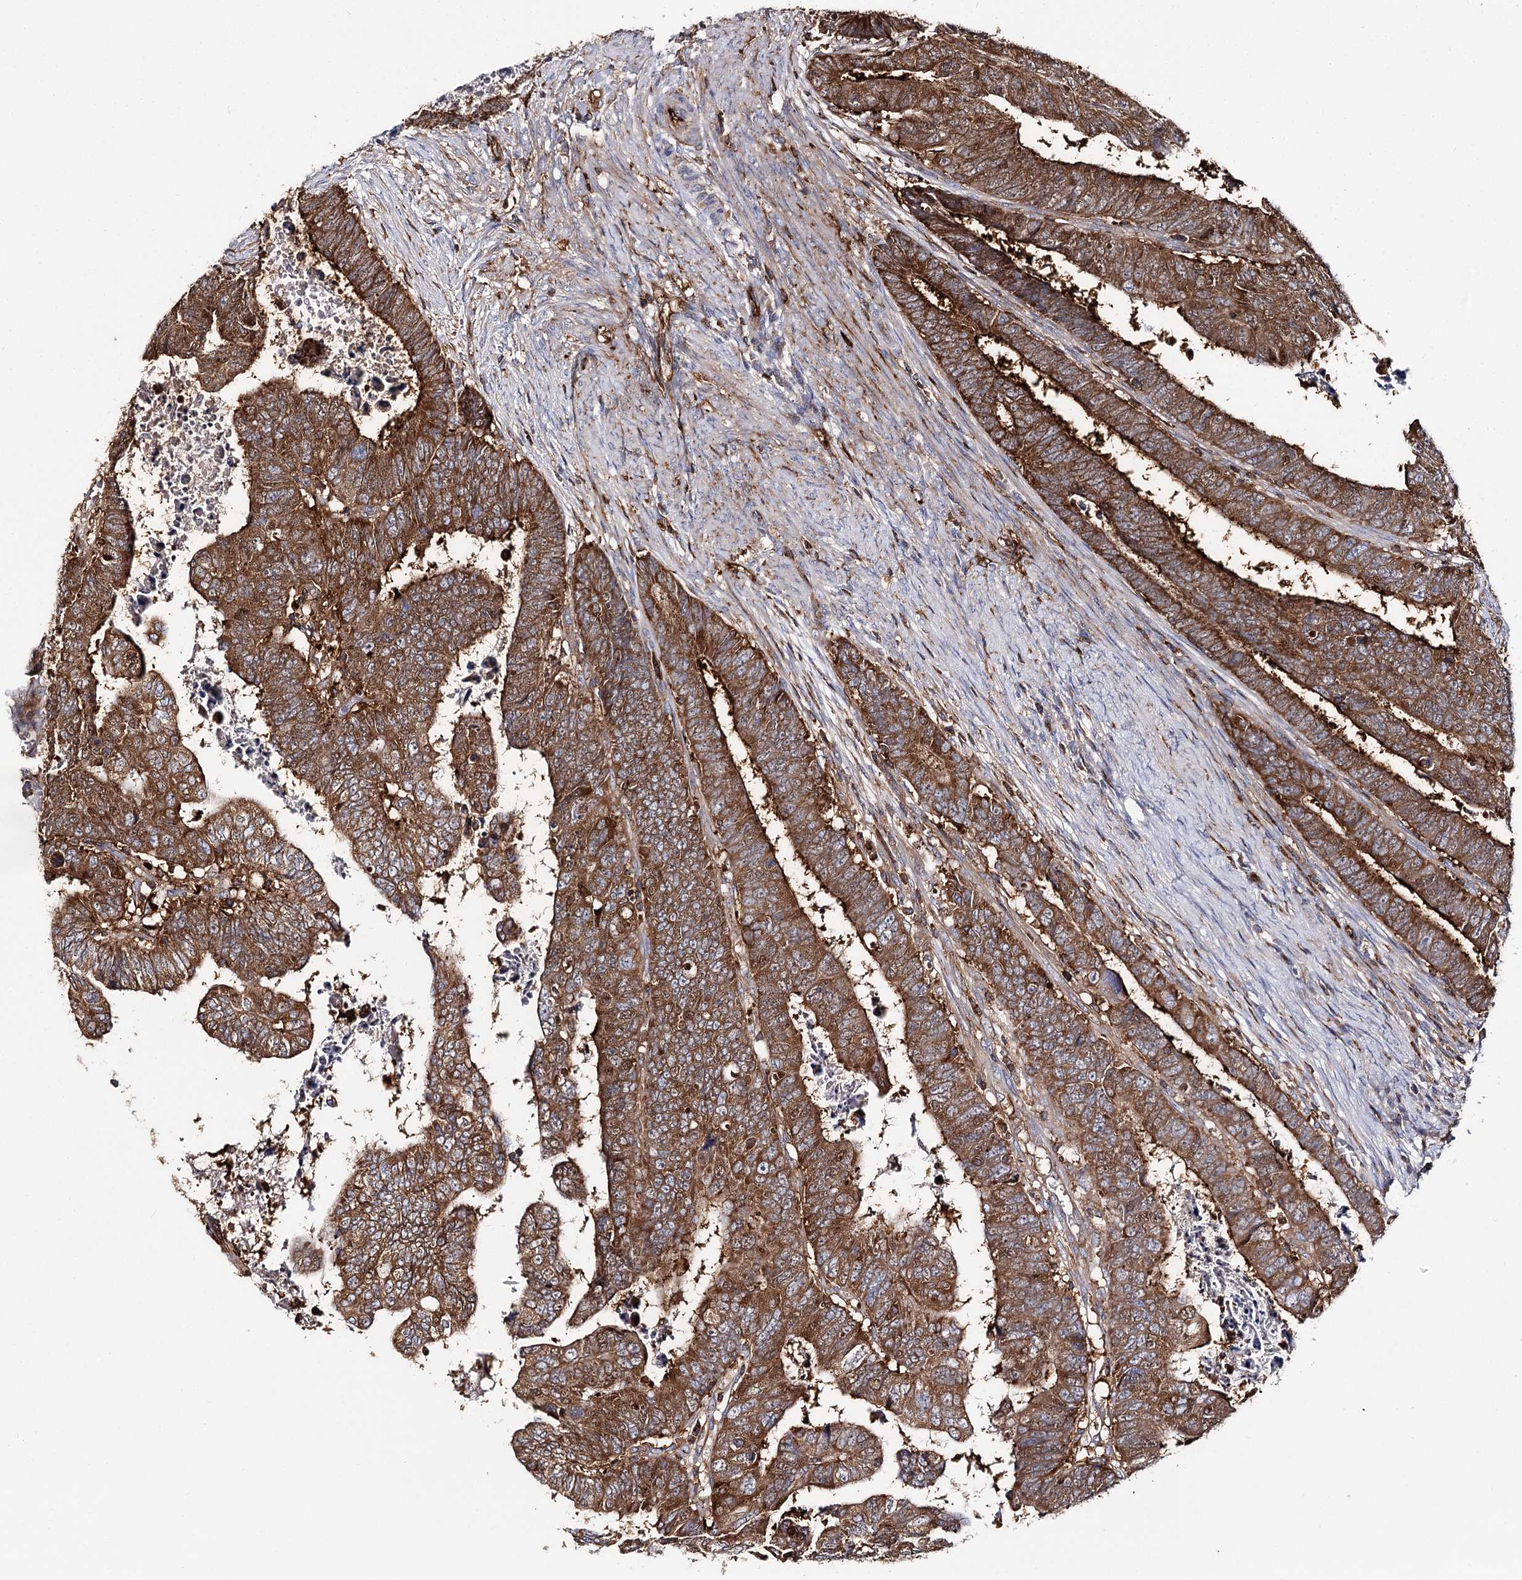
{"staining": {"intensity": "moderate", "quantity": ">75%", "location": "cytoplasmic/membranous"}, "tissue": "colorectal cancer", "cell_type": "Tumor cells", "image_type": "cancer", "snomed": [{"axis": "morphology", "description": "Normal tissue, NOS"}, {"axis": "morphology", "description": "Adenocarcinoma, NOS"}, {"axis": "topography", "description": "Rectum"}], "caption": "Tumor cells reveal medium levels of moderate cytoplasmic/membranous expression in about >75% of cells in human colorectal cancer (adenocarcinoma).", "gene": "SEC24B", "patient": {"sex": "female", "age": 65}}